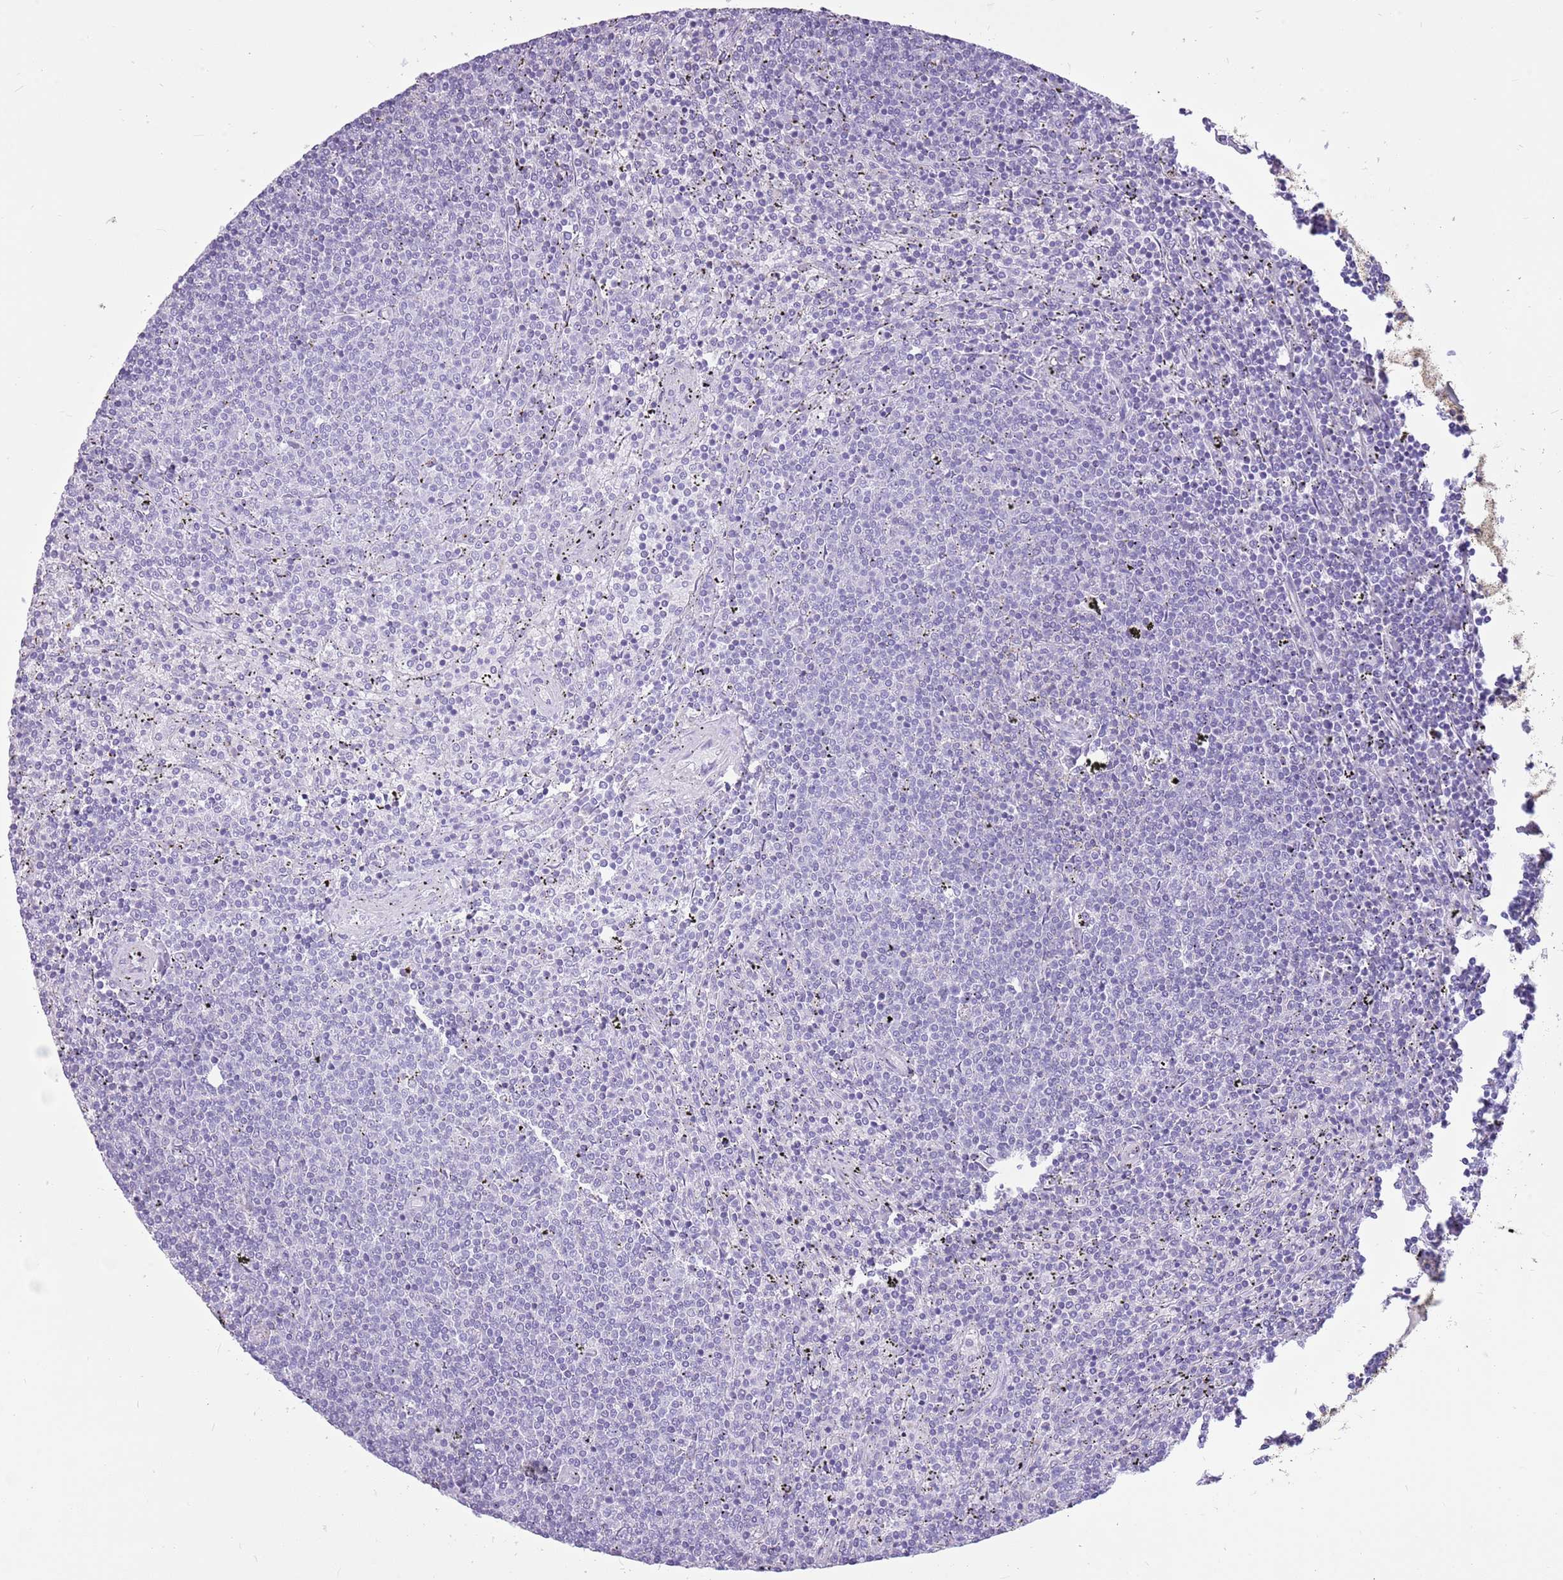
{"staining": {"intensity": "negative", "quantity": "none", "location": "none"}, "tissue": "lymphoma", "cell_type": "Tumor cells", "image_type": "cancer", "snomed": [{"axis": "morphology", "description": "Malignant lymphoma, non-Hodgkin's type, Low grade"}, {"axis": "topography", "description": "Spleen"}], "caption": "The IHC image has no significant positivity in tumor cells of low-grade malignant lymphoma, non-Hodgkin's type tissue.", "gene": "ZNF425", "patient": {"sex": "female", "age": 50}}